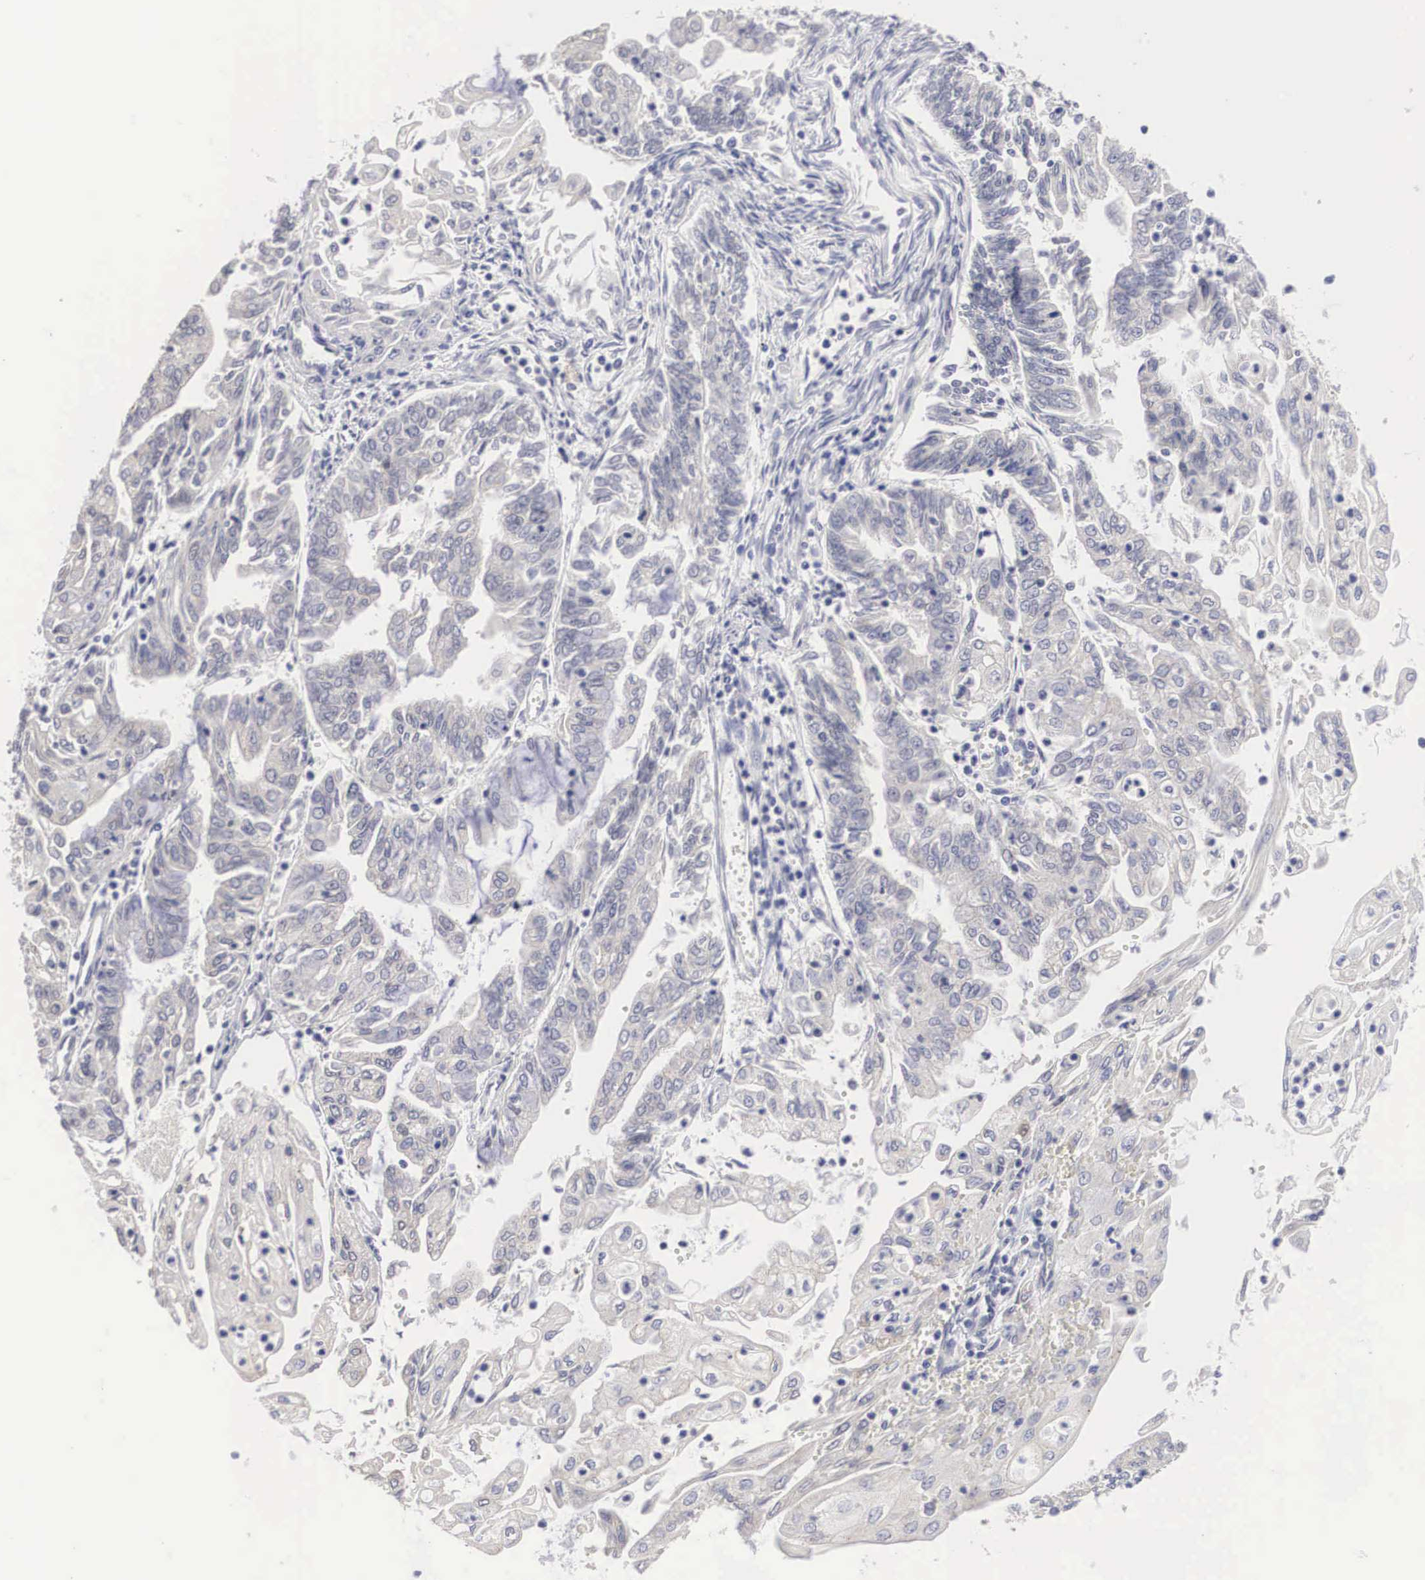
{"staining": {"intensity": "weak", "quantity": "<25%", "location": "cytoplasmic/membranous"}, "tissue": "endometrial cancer", "cell_type": "Tumor cells", "image_type": "cancer", "snomed": [{"axis": "morphology", "description": "Adenocarcinoma, NOS"}, {"axis": "topography", "description": "Endometrium"}], "caption": "Tumor cells show no significant expression in adenocarcinoma (endometrial).", "gene": "HMOX1", "patient": {"sex": "female", "age": 75}}